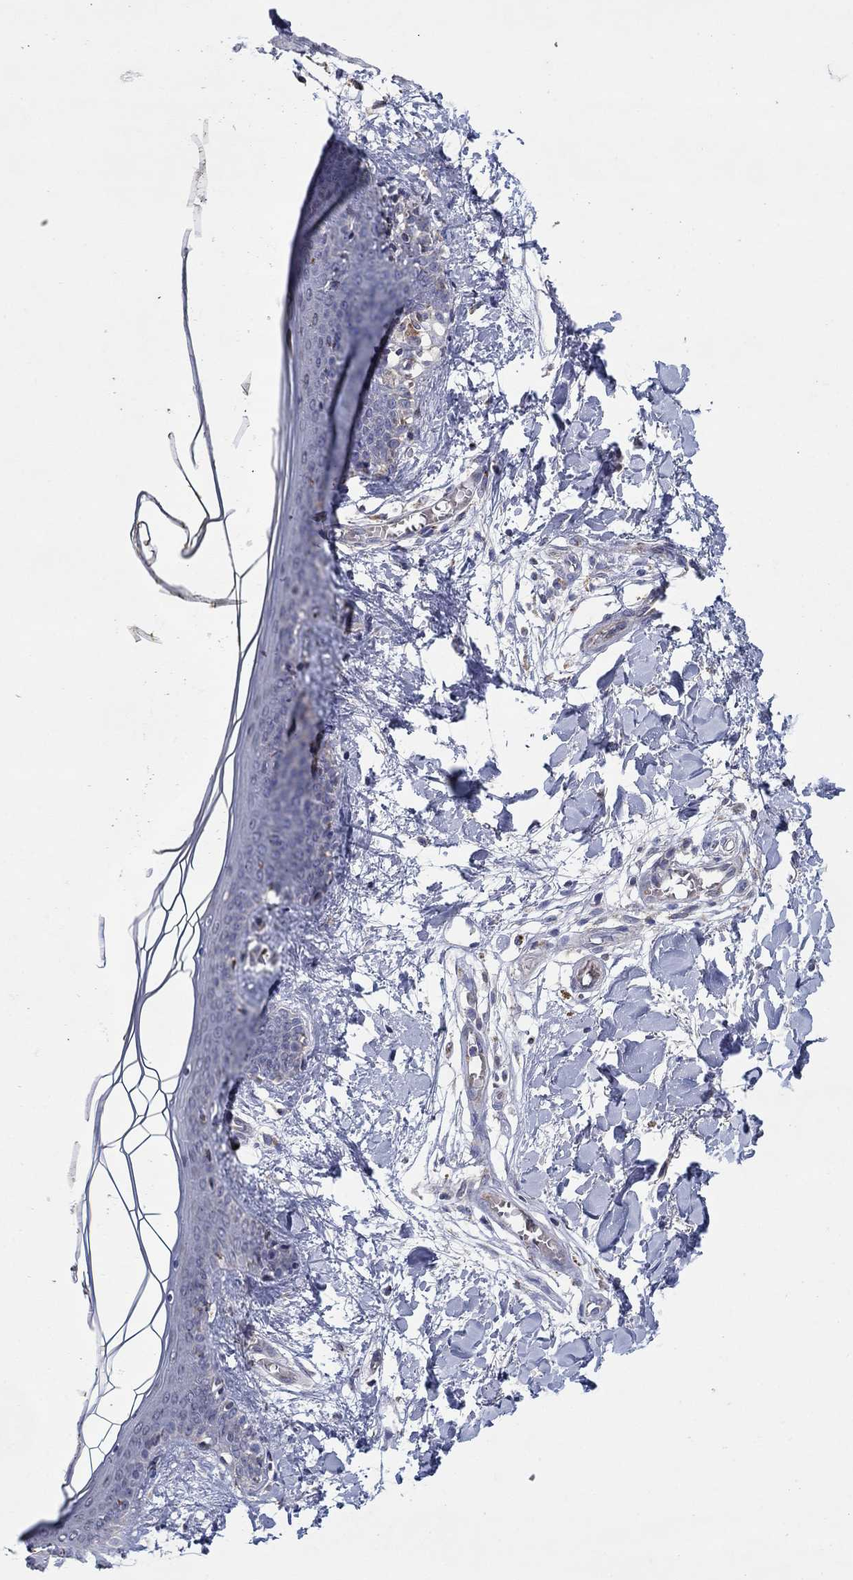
{"staining": {"intensity": "negative", "quantity": "none", "location": "none"}, "tissue": "skin", "cell_type": "Fibroblasts", "image_type": "normal", "snomed": [{"axis": "morphology", "description": "Normal tissue, NOS"}, {"axis": "topography", "description": "Skin"}], "caption": "This is an immunohistochemistry (IHC) micrograph of unremarkable human skin. There is no expression in fibroblasts.", "gene": "HPS5", "patient": {"sex": "female", "age": 34}}